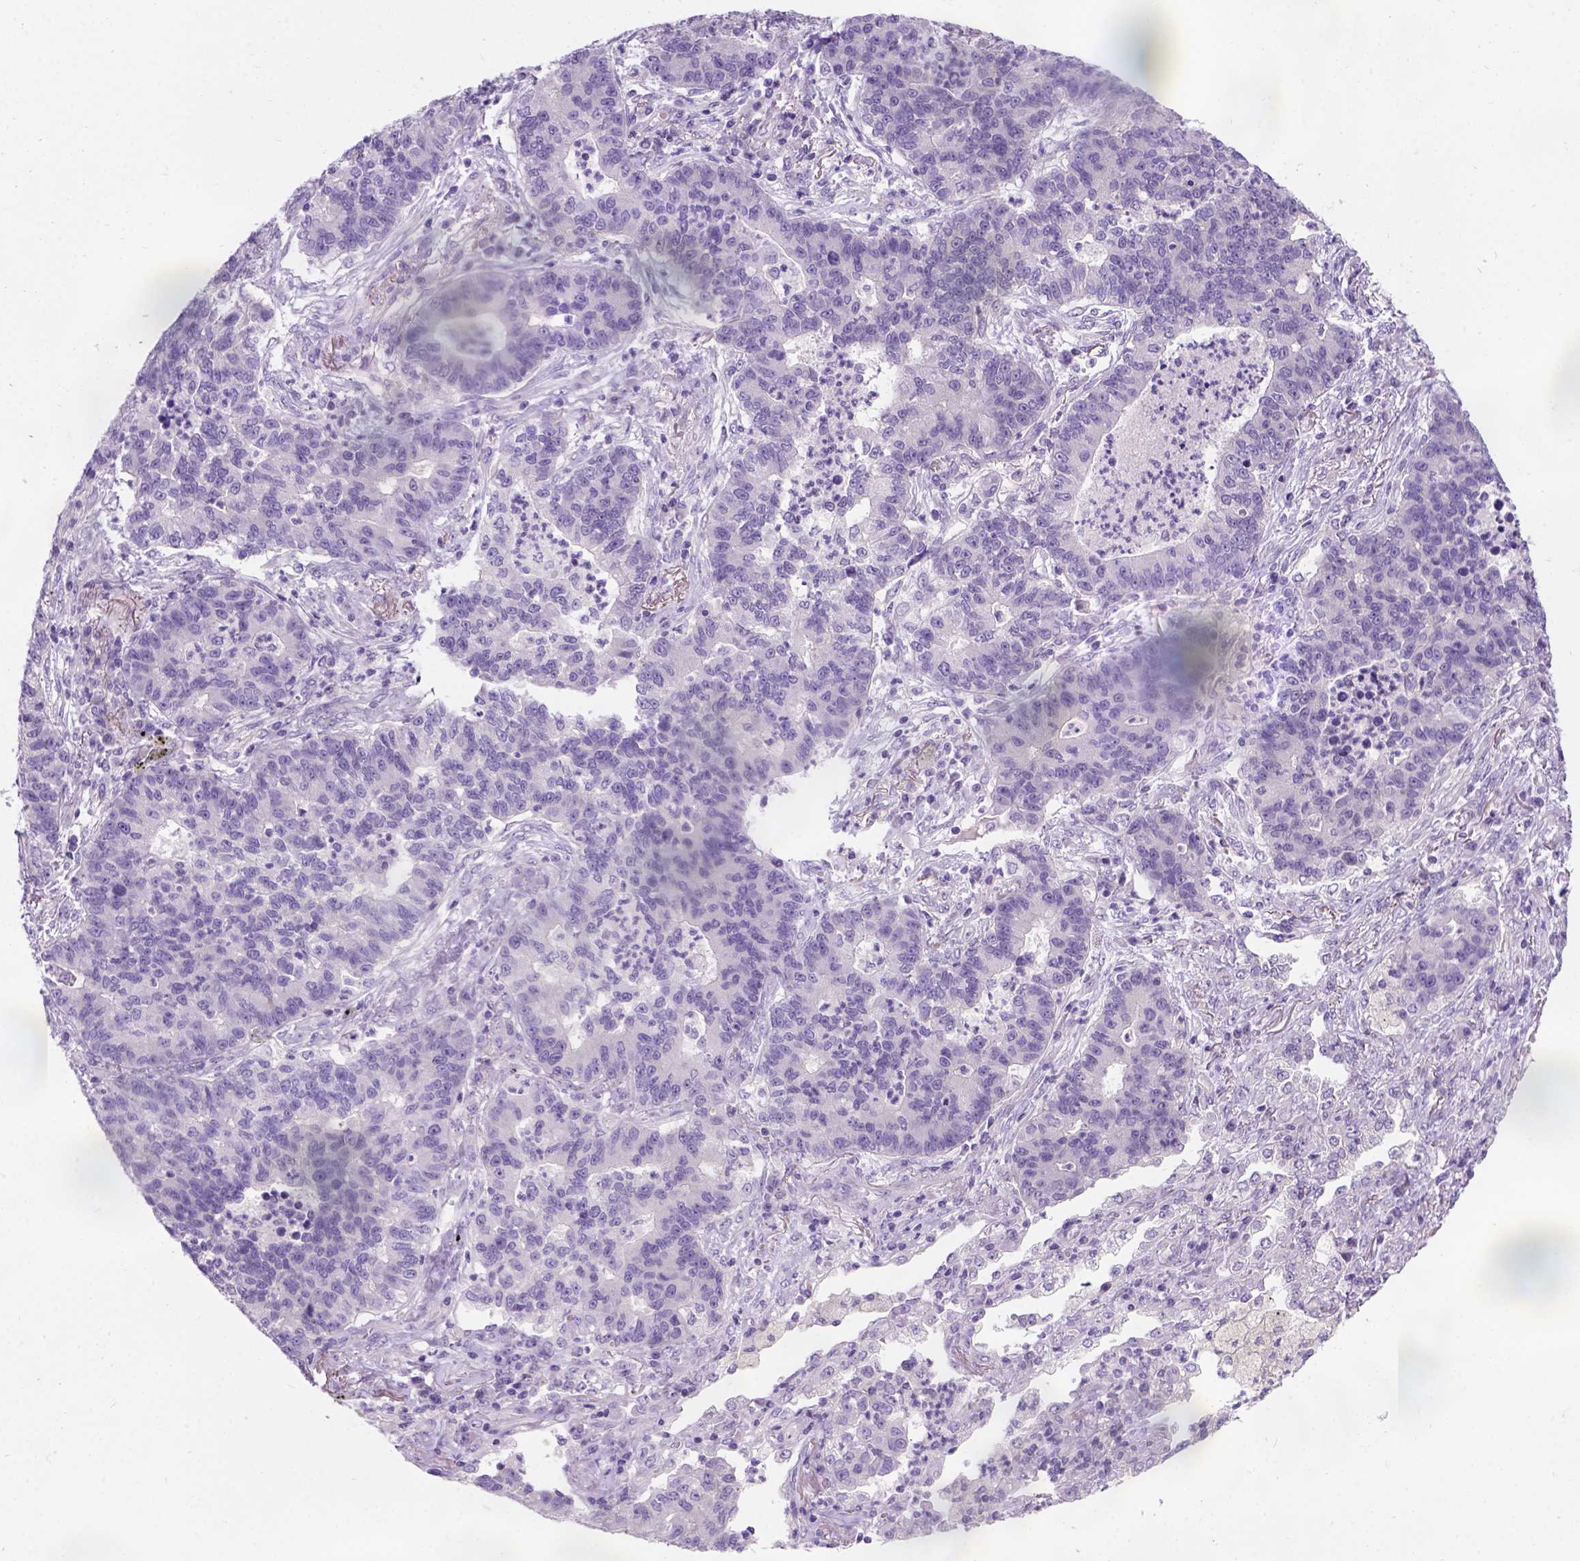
{"staining": {"intensity": "negative", "quantity": "none", "location": "none"}, "tissue": "lung cancer", "cell_type": "Tumor cells", "image_type": "cancer", "snomed": [{"axis": "morphology", "description": "Adenocarcinoma, NOS"}, {"axis": "topography", "description": "Lung"}], "caption": "An image of lung cancer (adenocarcinoma) stained for a protein exhibits no brown staining in tumor cells.", "gene": "C20orf144", "patient": {"sex": "female", "age": 57}}